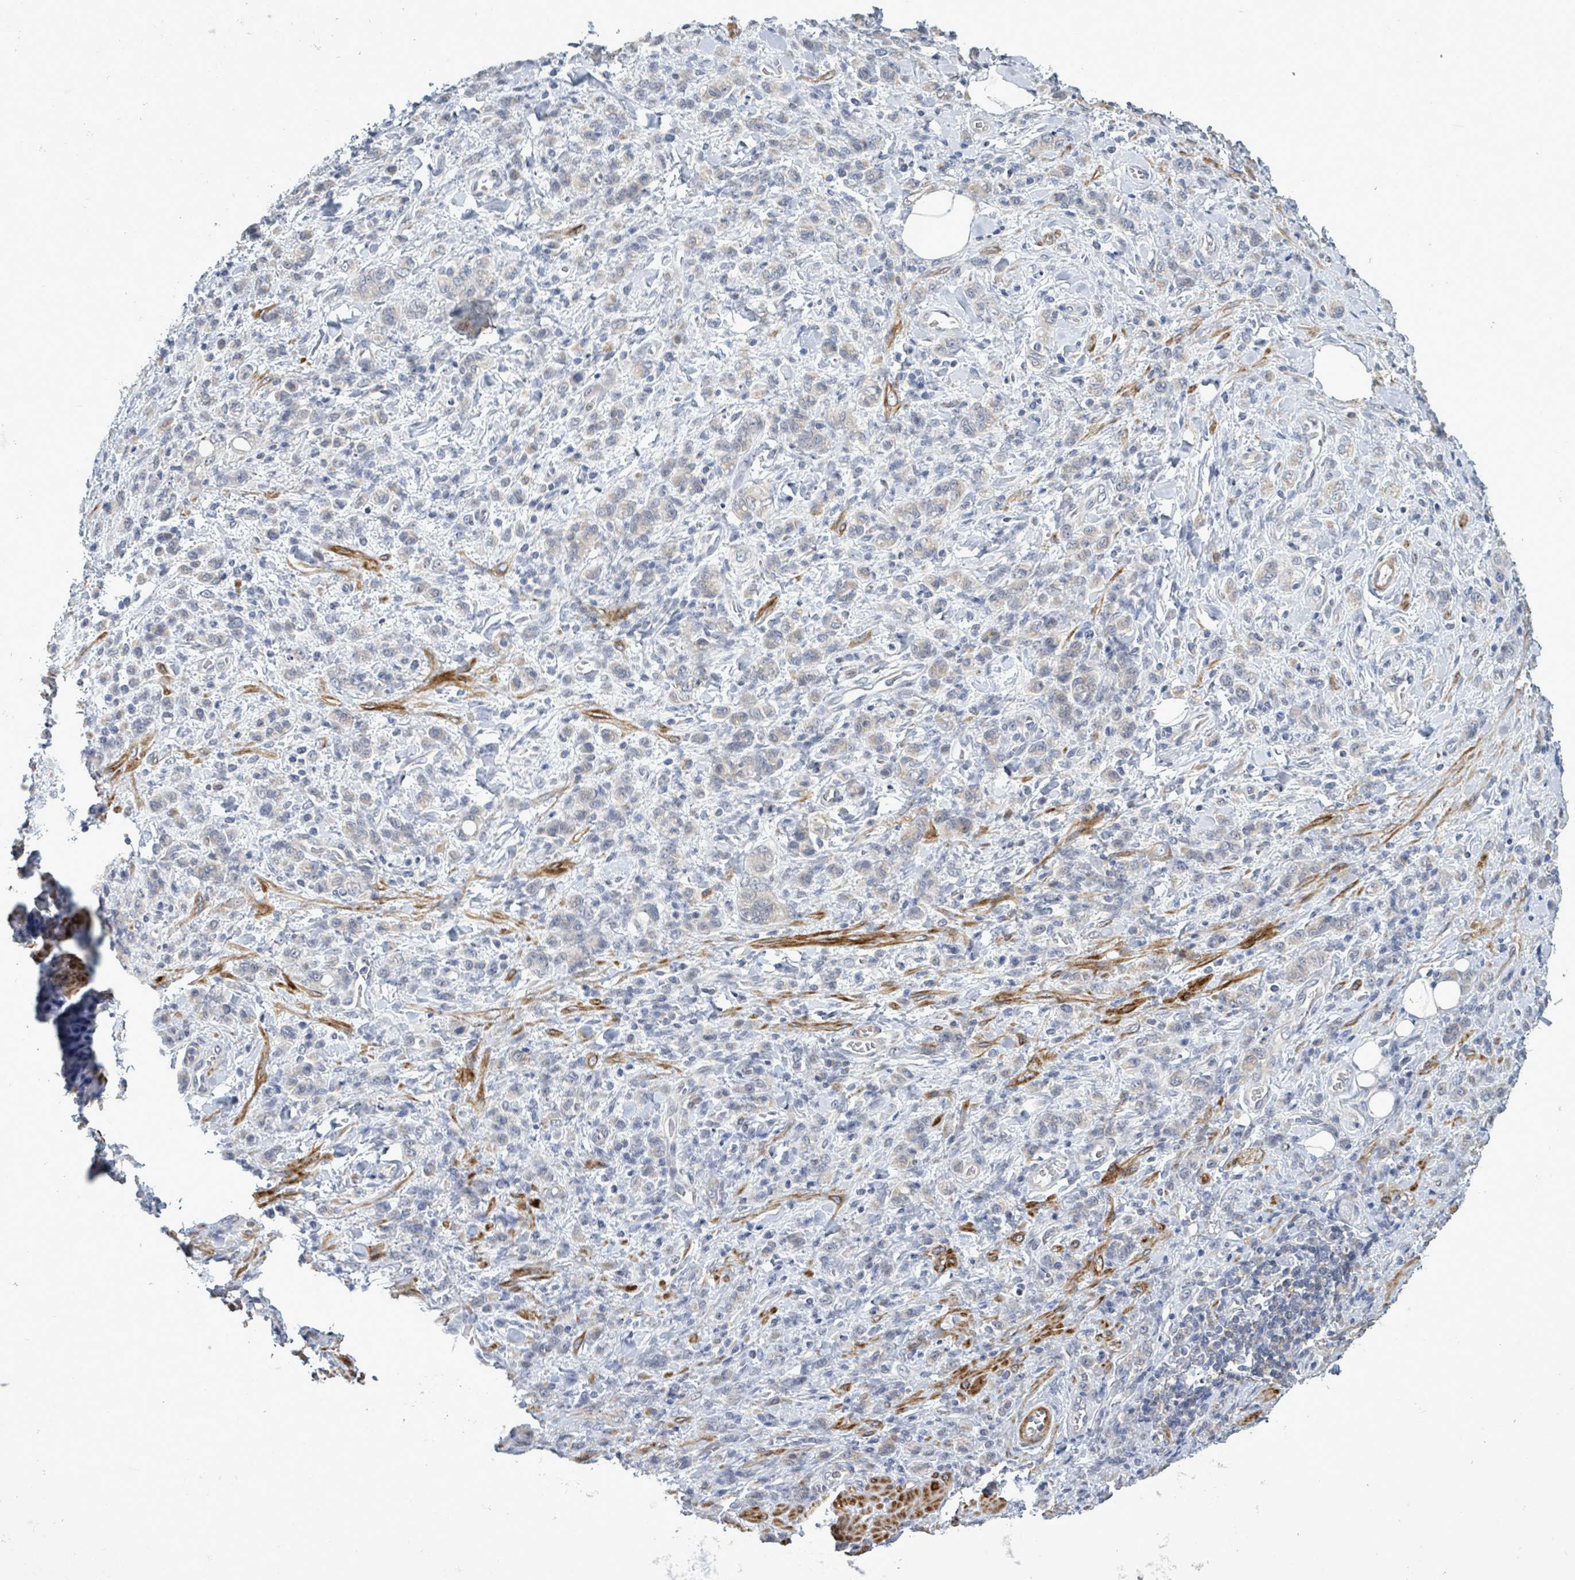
{"staining": {"intensity": "negative", "quantity": "none", "location": "none"}, "tissue": "stomach cancer", "cell_type": "Tumor cells", "image_type": "cancer", "snomed": [{"axis": "morphology", "description": "Adenocarcinoma, NOS"}, {"axis": "topography", "description": "Stomach"}], "caption": "Tumor cells are negative for brown protein staining in stomach cancer (adenocarcinoma).", "gene": "AMMECR1", "patient": {"sex": "male", "age": 77}}